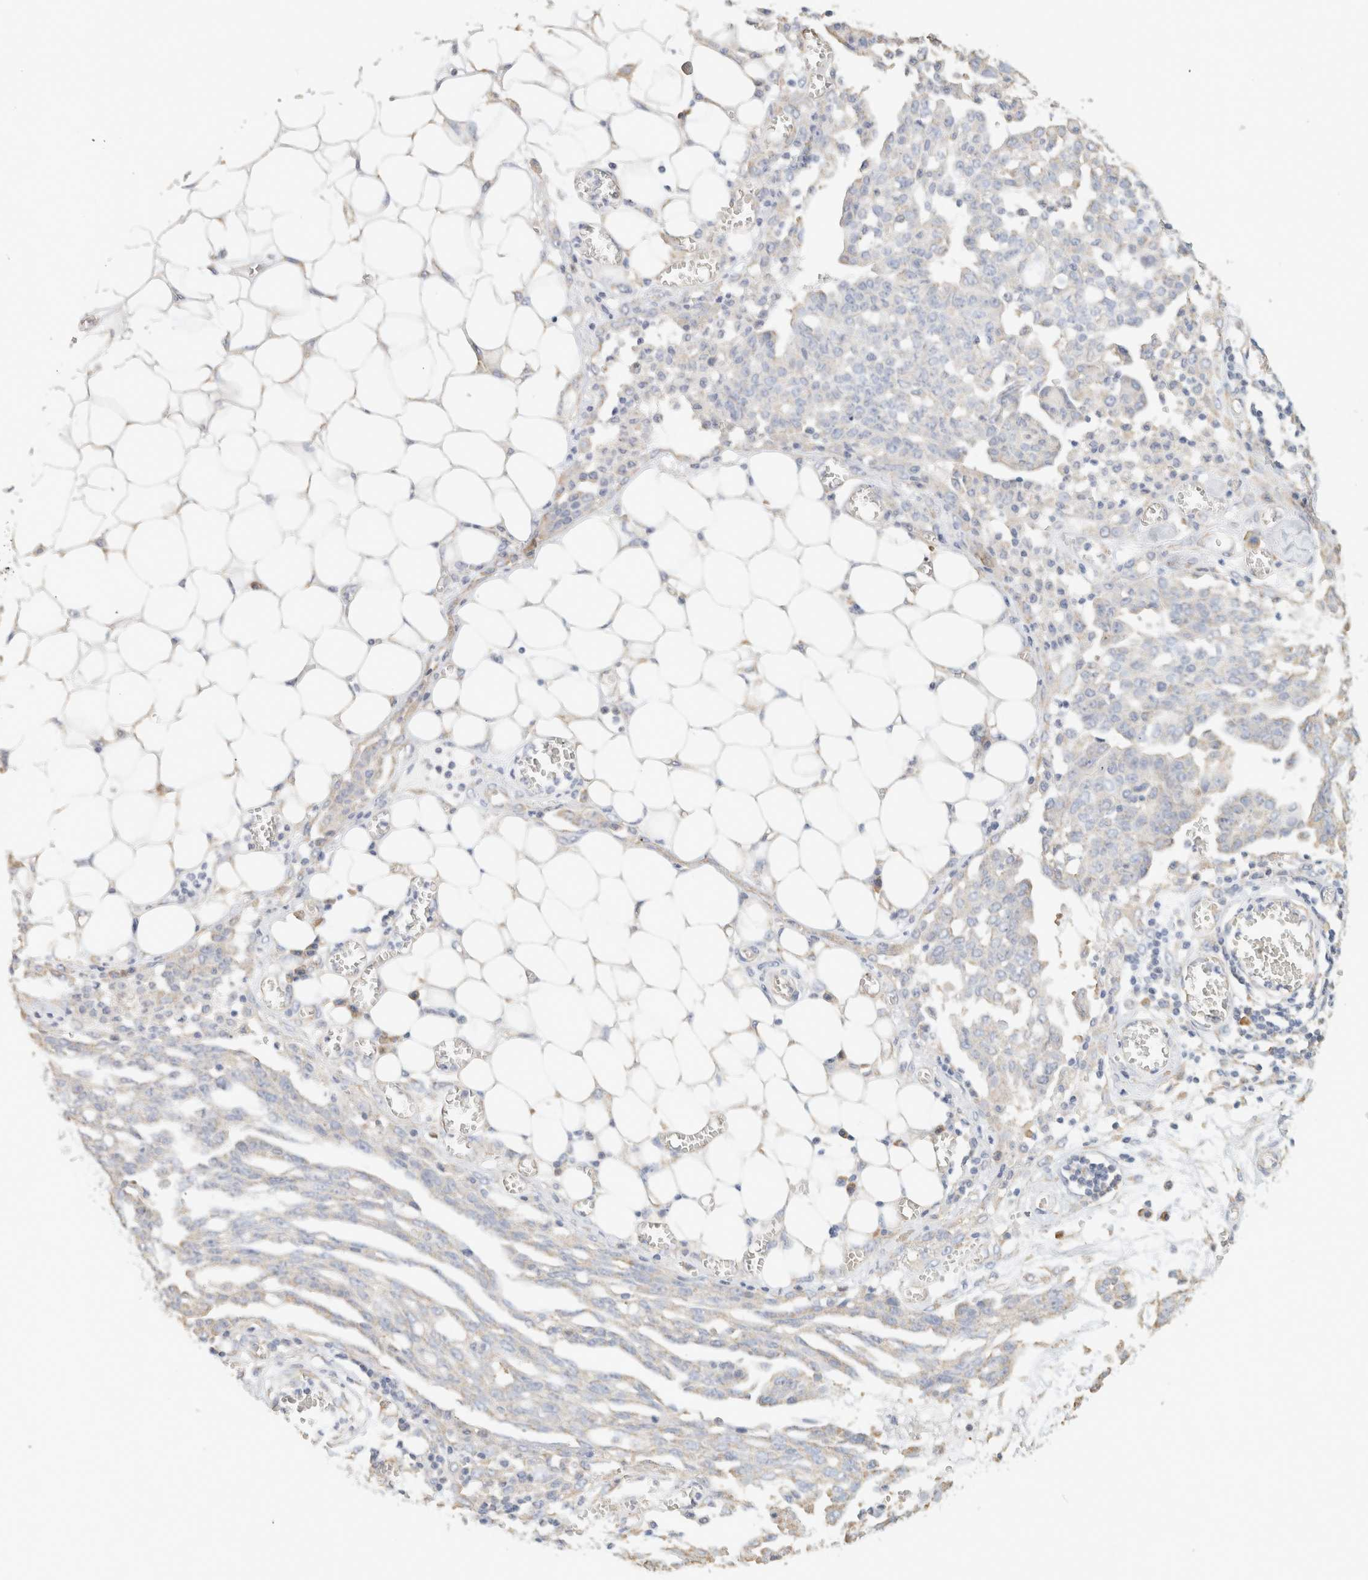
{"staining": {"intensity": "negative", "quantity": "none", "location": "none"}, "tissue": "ovarian cancer", "cell_type": "Tumor cells", "image_type": "cancer", "snomed": [{"axis": "morphology", "description": "Cystadenocarcinoma, serous, NOS"}, {"axis": "topography", "description": "Soft tissue"}, {"axis": "topography", "description": "Ovary"}], "caption": "Tumor cells show no significant protein staining in ovarian serous cystadenocarcinoma. (DAB immunohistochemistry visualized using brightfield microscopy, high magnification).", "gene": "NEFM", "patient": {"sex": "female", "age": 57}}